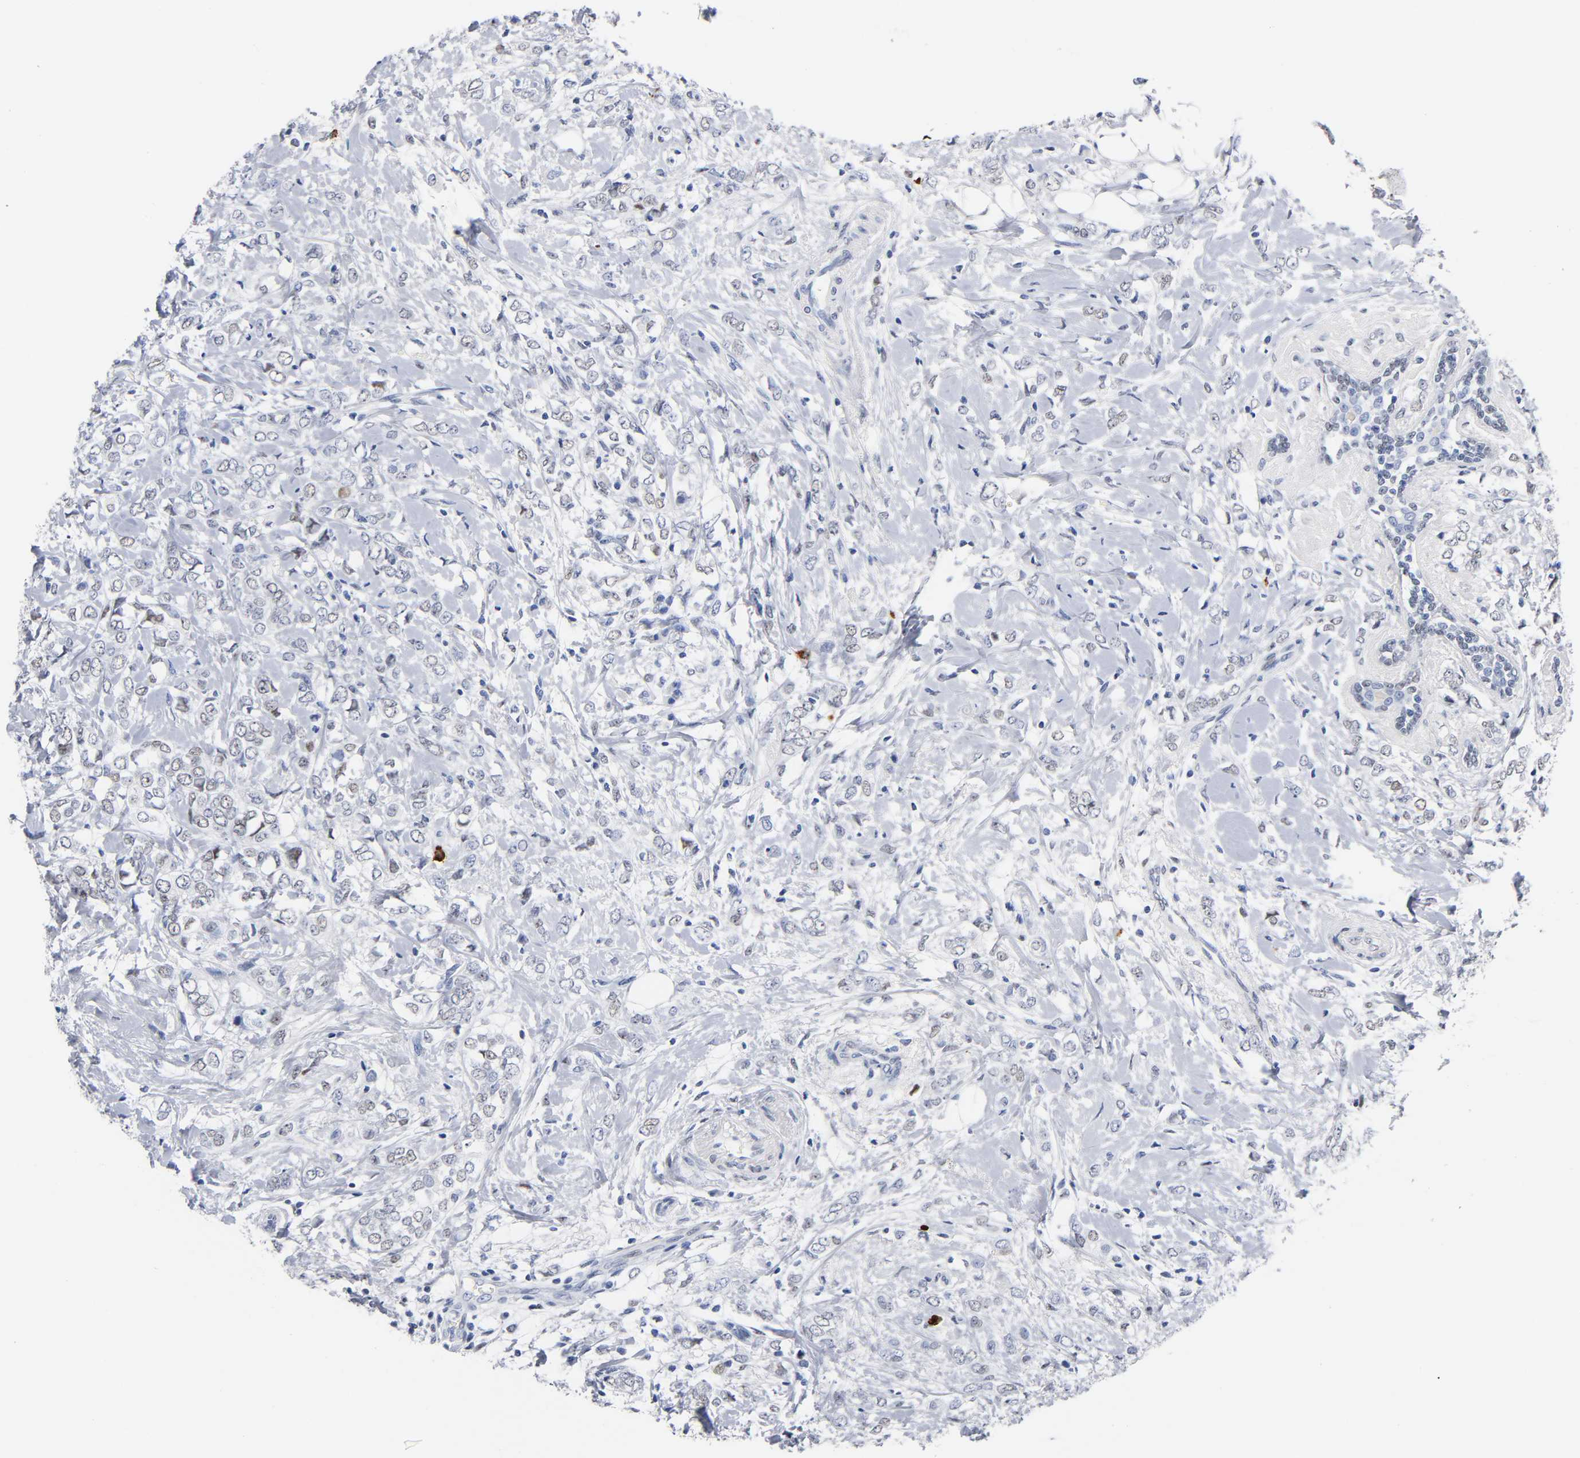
{"staining": {"intensity": "weak", "quantity": "<25%", "location": "nuclear"}, "tissue": "breast cancer", "cell_type": "Tumor cells", "image_type": "cancer", "snomed": [{"axis": "morphology", "description": "Normal tissue, NOS"}, {"axis": "morphology", "description": "Lobular carcinoma"}, {"axis": "topography", "description": "Breast"}], "caption": "This histopathology image is of lobular carcinoma (breast) stained with immunohistochemistry to label a protein in brown with the nuclei are counter-stained blue. There is no expression in tumor cells.", "gene": "NAB2", "patient": {"sex": "female", "age": 47}}